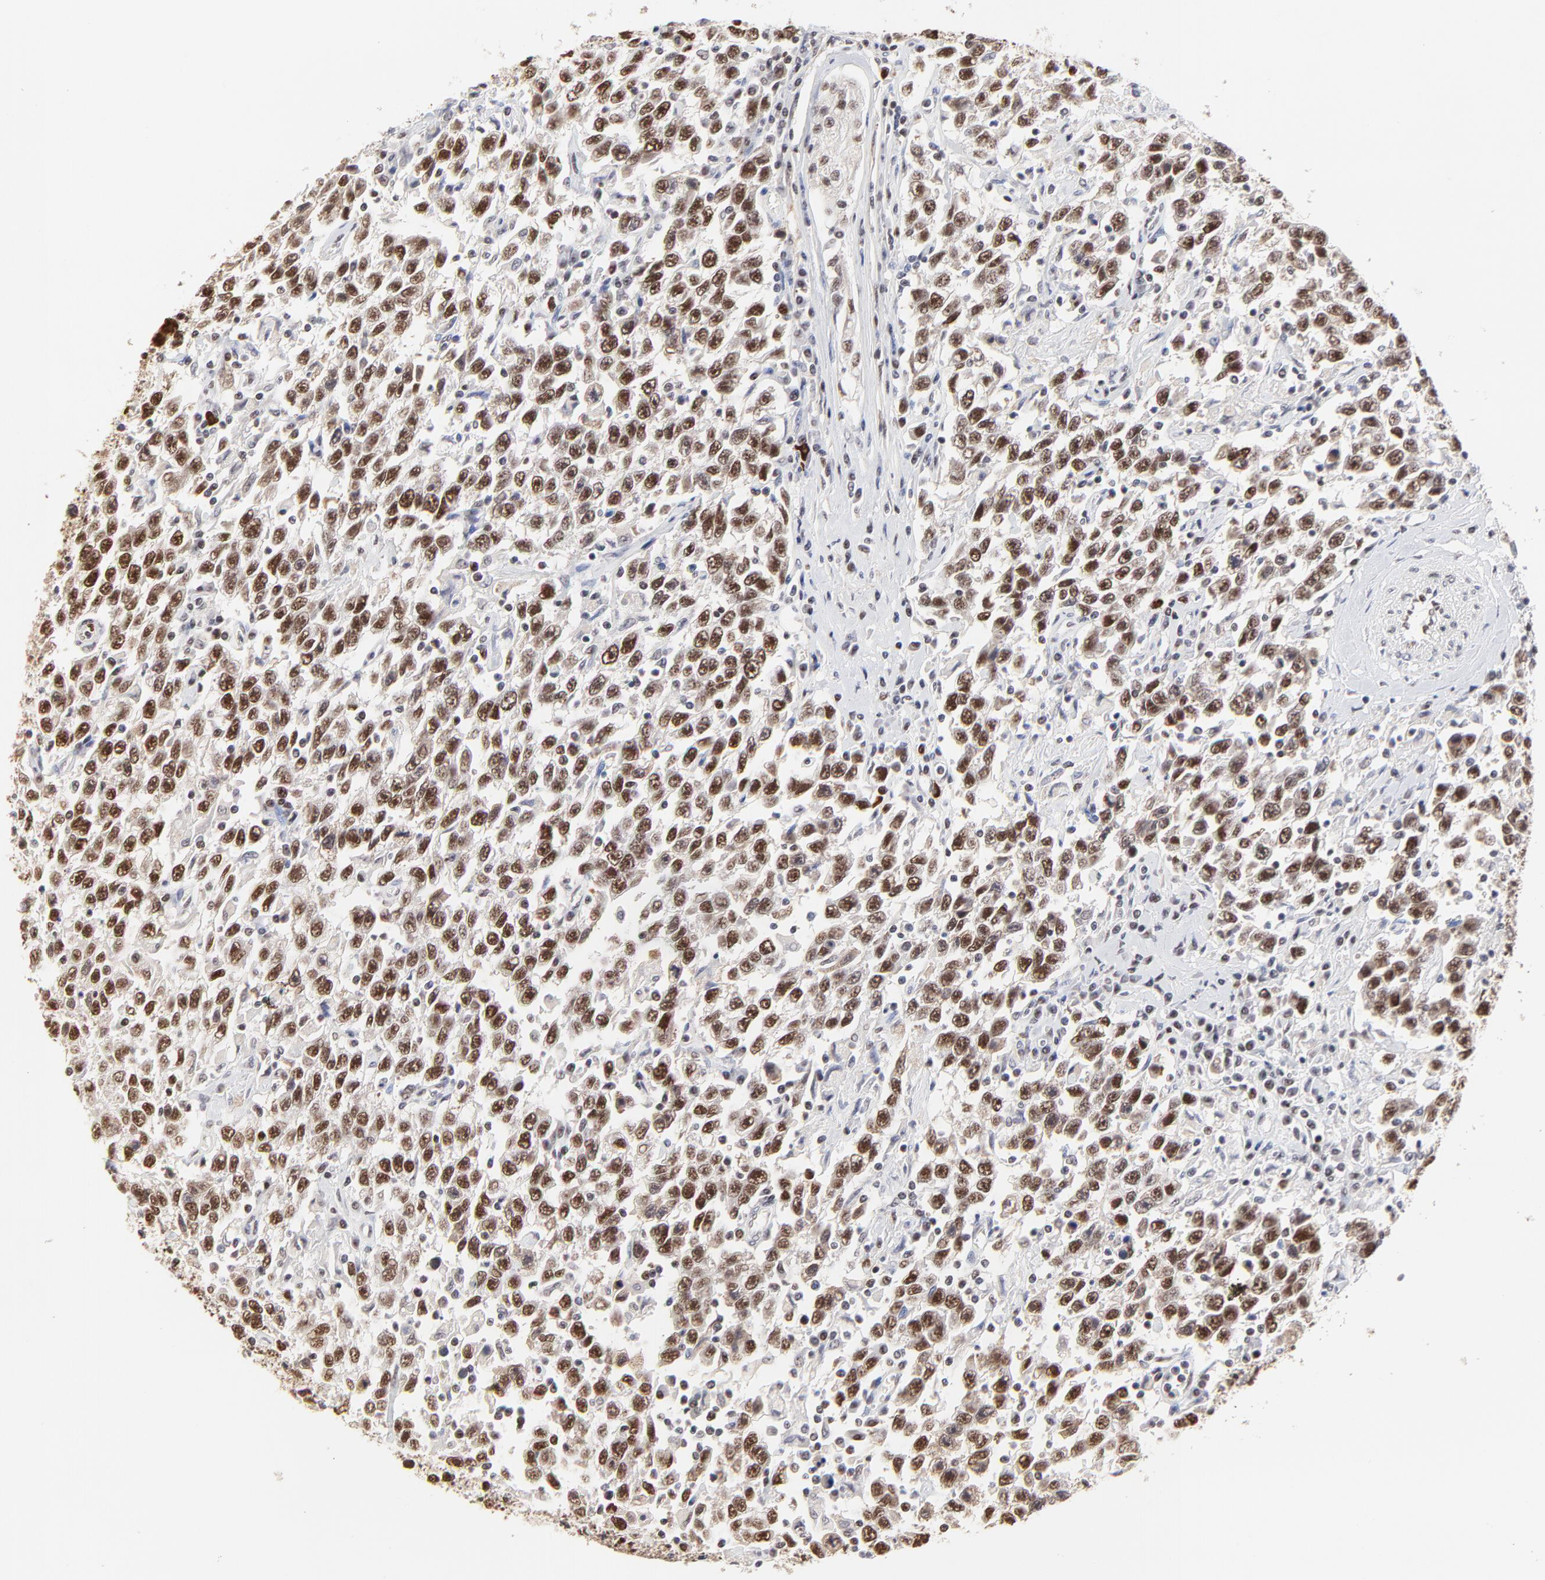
{"staining": {"intensity": "strong", "quantity": ">75%", "location": "nuclear"}, "tissue": "testis cancer", "cell_type": "Tumor cells", "image_type": "cancer", "snomed": [{"axis": "morphology", "description": "Seminoma, NOS"}, {"axis": "topography", "description": "Testis"}], "caption": "Immunohistochemistry staining of testis cancer, which demonstrates high levels of strong nuclear expression in about >75% of tumor cells indicating strong nuclear protein staining. The staining was performed using DAB (3,3'-diaminobenzidine) (brown) for protein detection and nuclei were counterstained in hematoxylin (blue).", "gene": "OGFOD1", "patient": {"sex": "male", "age": 41}}